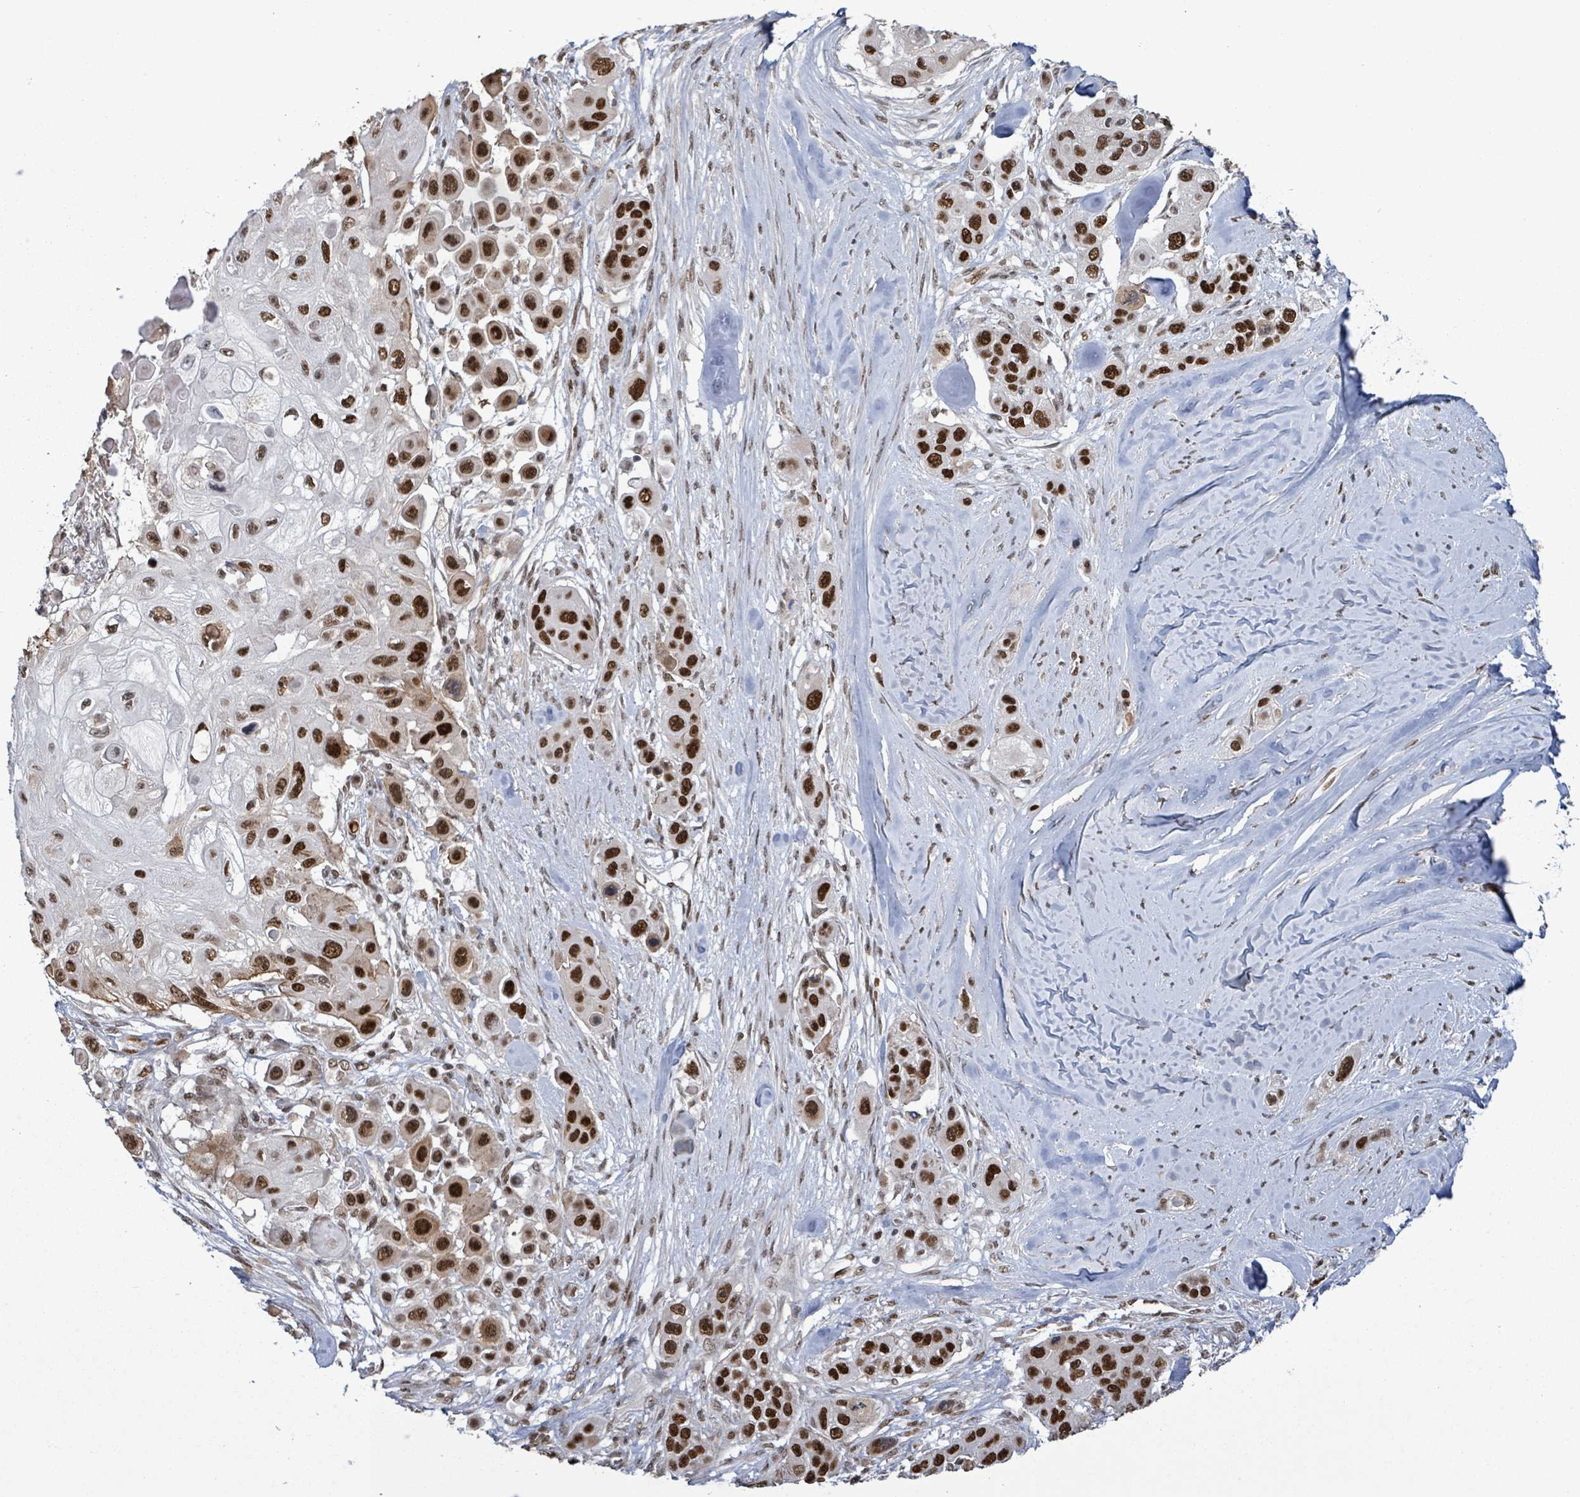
{"staining": {"intensity": "strong", "quantity": ">75%", "location": "nuclear"}, "tissue": "skin cancer", "cell_type": "Tumor cells", "image_type": "cancer", "snomed": [{"axis": "morphology", "description": "Squamous cell carcinoma, NOS"}, {"axis": "topography", "description": "Skin"}], "caption": "Immunohistochemistry (IHC) (DAB (3,3'-diaminobenzidine)) staining of human skin cancer (squamous cell carcinoma) displays strong nuclear protein expression in about >75% of tumor cells.", "gene": "PATZ1", "patient": {"sex": "male", "age": 67}}